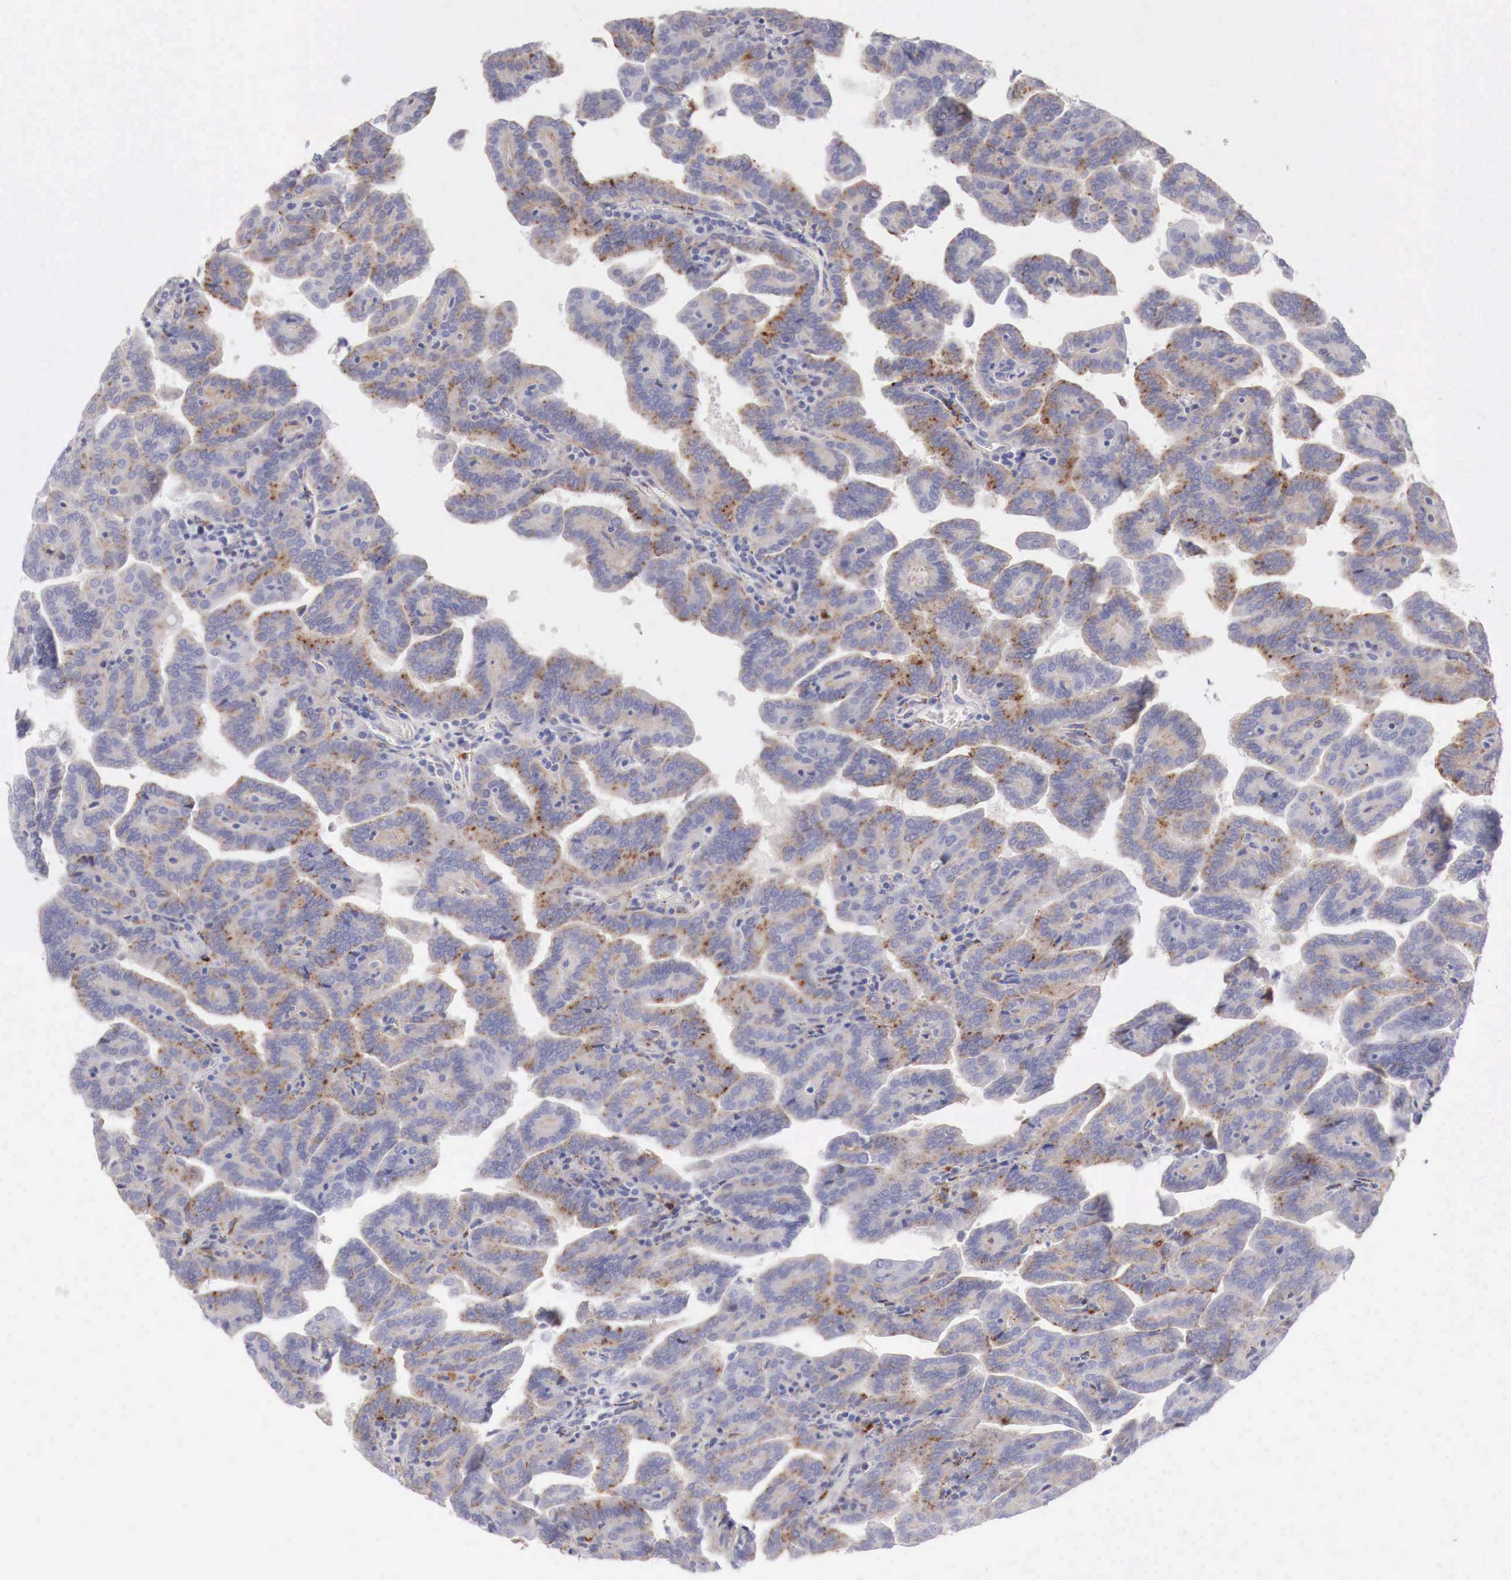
{"staining": {"intensity": "moderate", "quantity": "25%-75%", "location": "cytoplasmic/membranous"}, "tissue": "renal cancer", "cell_type": "Tumor cells", "image_type": "cancer", "snomed": [{"axis": "morphology", "description": "Adenocarcinoma, NOS"}, {"axis": "topography", "description": "Kidney"}], "caption": "Renal adenocarcinoma was stained to show a protein in brown. There is medium levels of moderate cytoplasmic/membranous staining in approximately 25%-75% of tumor cells. (Stains: DAB (3,3'-diaminobenzidine) in brown, nuclei in blue, Microscopy: brightfield microscopy at high magnification).", "gene": "GLA", "patient": {"sex": "male", "age": 61}}